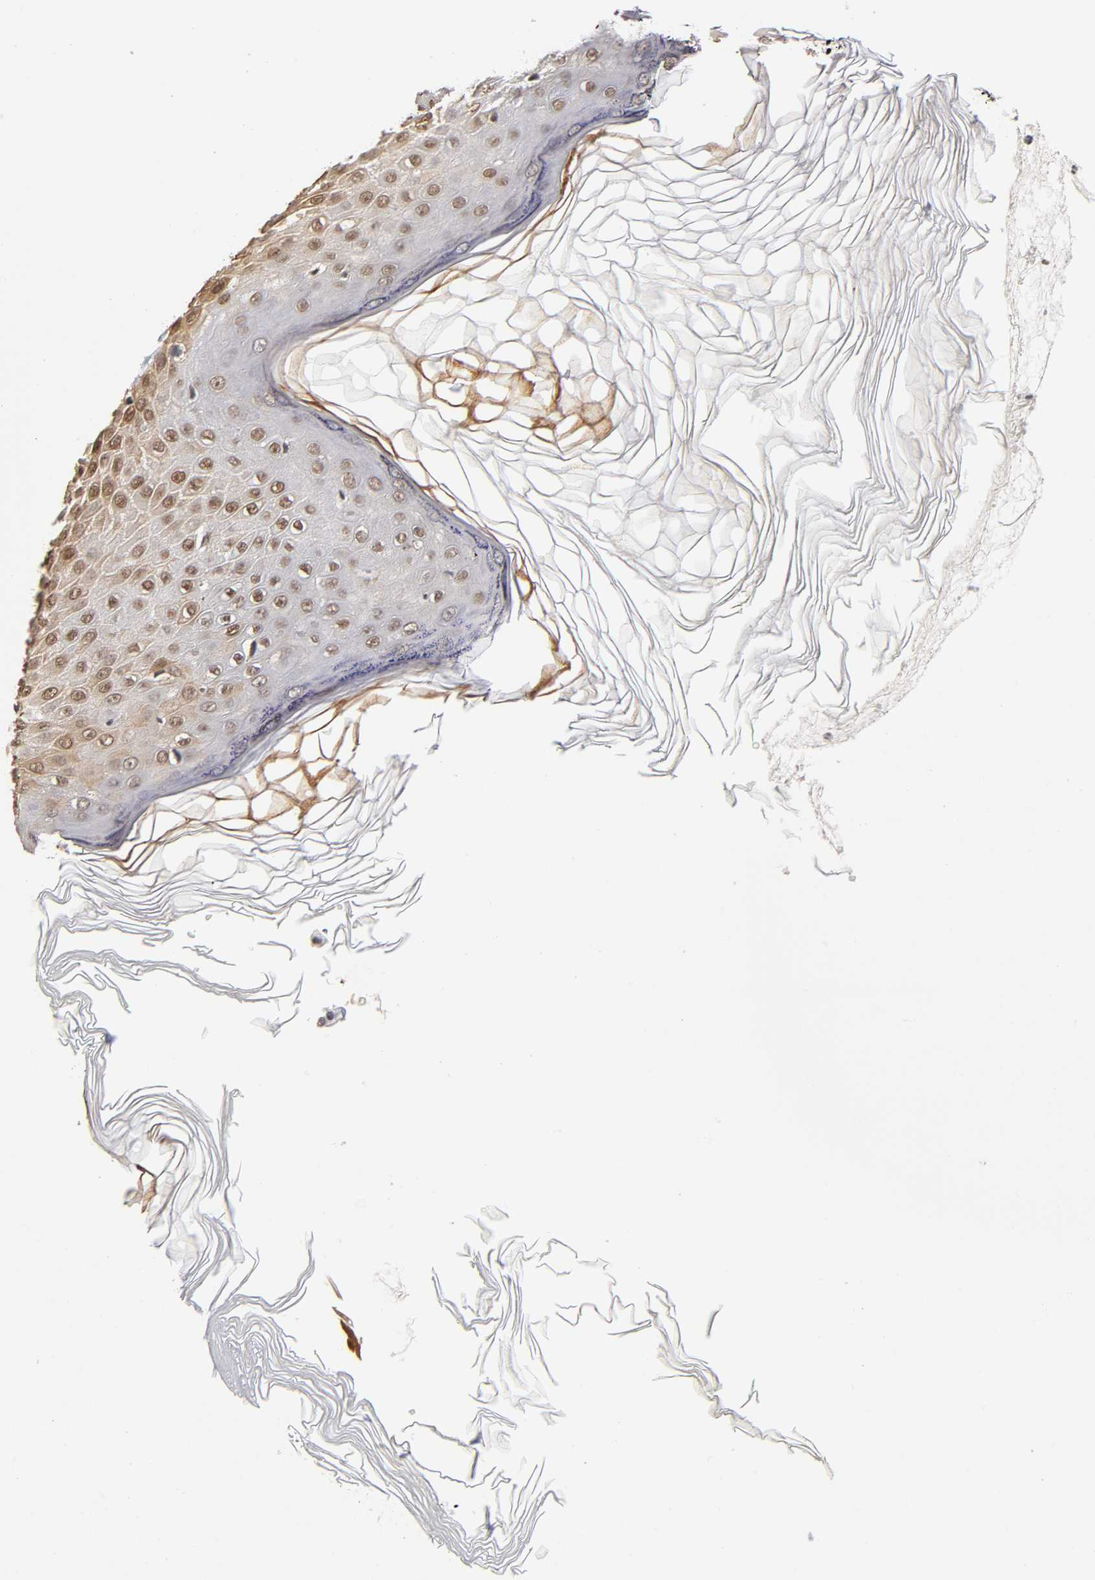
{"staining": {"intensity": "moderate", "quantity": "25%-75%", "location": "cytoplasmic/membranous,nuclear"}, "tissue": "skin cancer", "cell_type": "Tumor cells", "image_type": "cancer", "snomed": [{"axis": "morphology", "description": "Squamous cell carcinoma, NOS"}, {"axis": "topography", "description": "Skin"}], "caption": "A micrograph of skin cancer stained for a protein shows moderate cytoplasmic/membranous and nuclear brown staining in tumor cells. The protein of interest is stained brown, and the nuclei are stained in blue (DAB (3,3'-diaminobenzidine) IHC with brightfield microscopy, high magnification).", "gene": "NR3C1", "patient": {"sex": "female", "age": 78}}